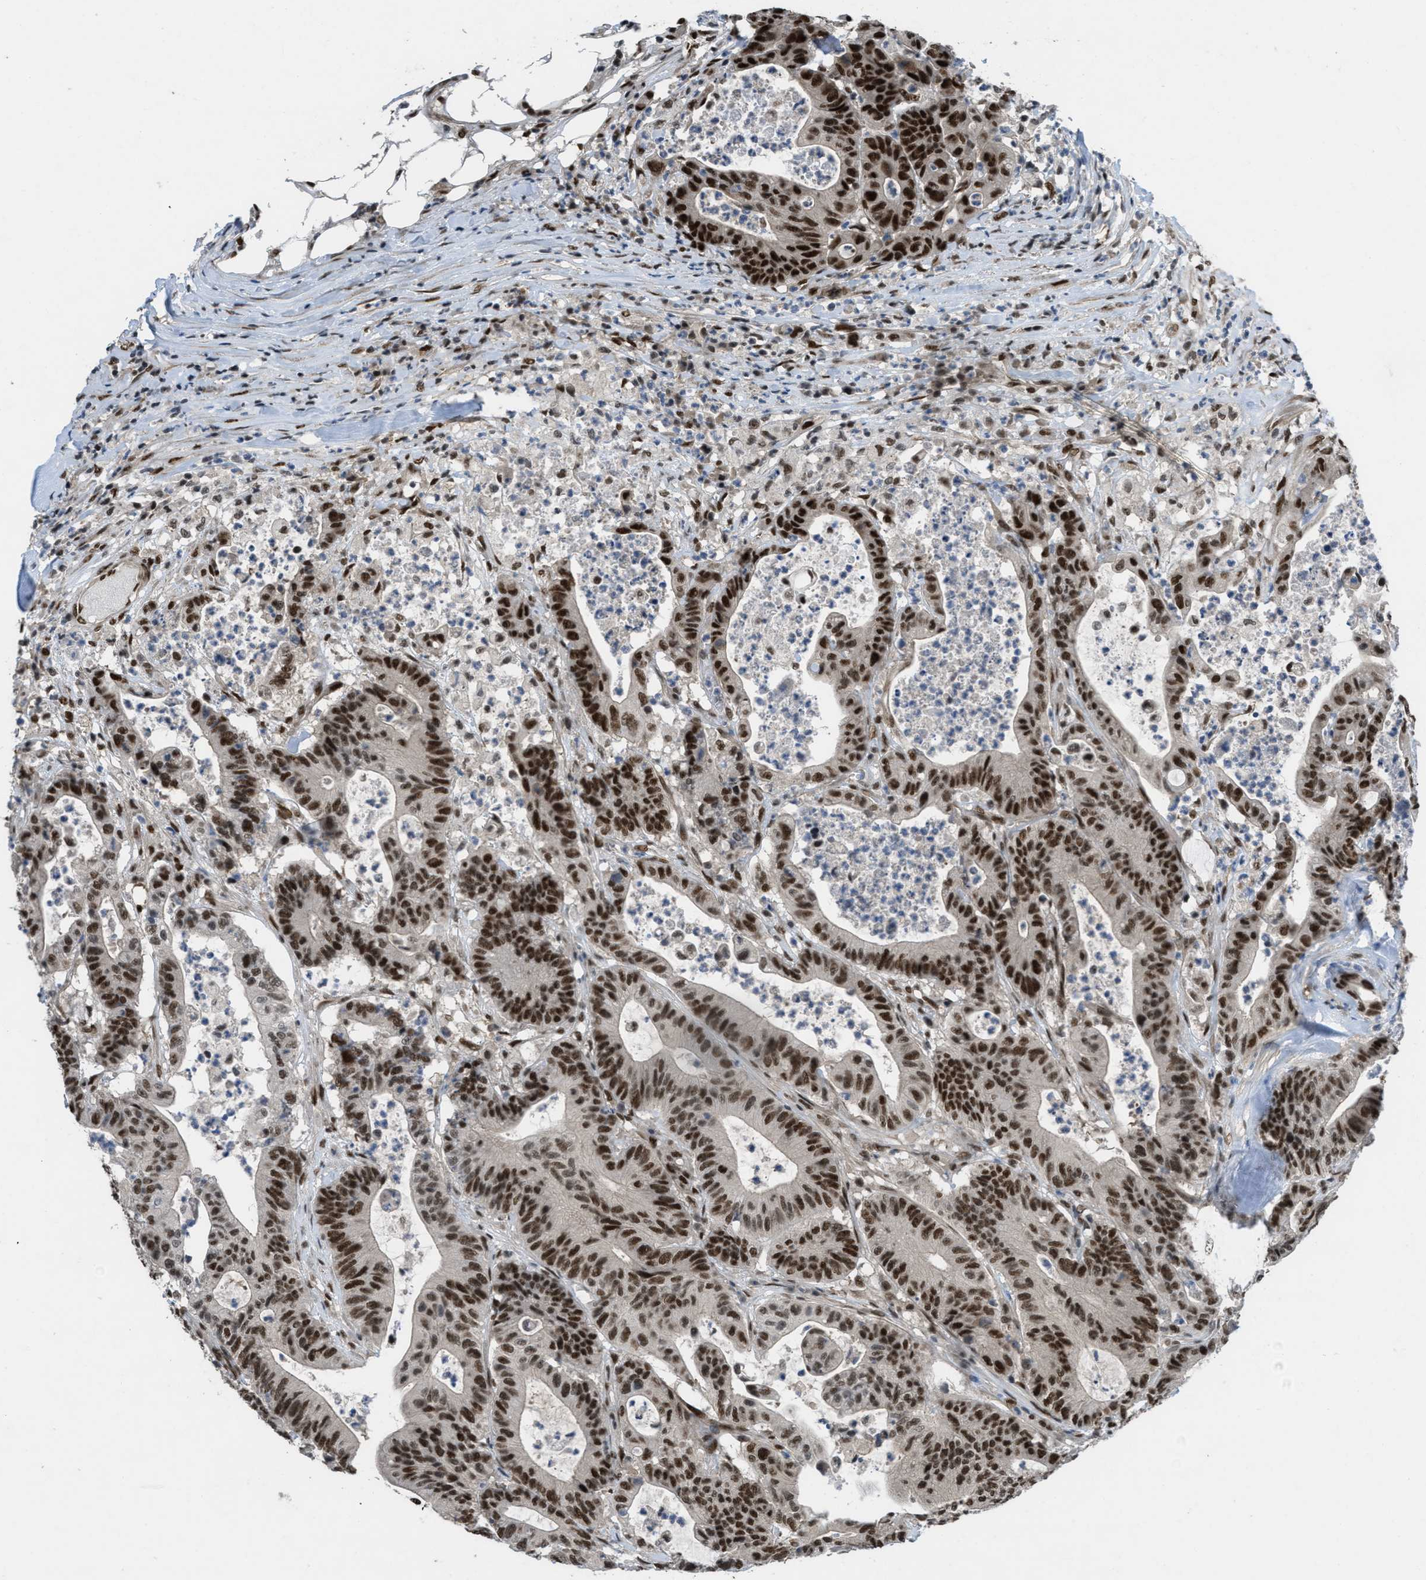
{"staining": {"intensity": "strong", "quantity": ">75%", "location": "nuclear"}, "tissue": "colorectal cancer", "cell_type": "Tumor cells", "image_type": "cancer", "snomed": [{"axis": "morphology", "description": "Adenocarcinoma, NOS"}, {"axis": "topography", "description": "Colon"}], "caption": "Colorectal cancer (adenocarcinoma) was stained to show a protein in brown. There is high levels of strong nuclear staining in approximately >75% of tumor cells. (Brightfield microscopy of DAB IHC at high magnification).", "gene": "CDT1", "patient": {"sex": "female", "age": 84}}